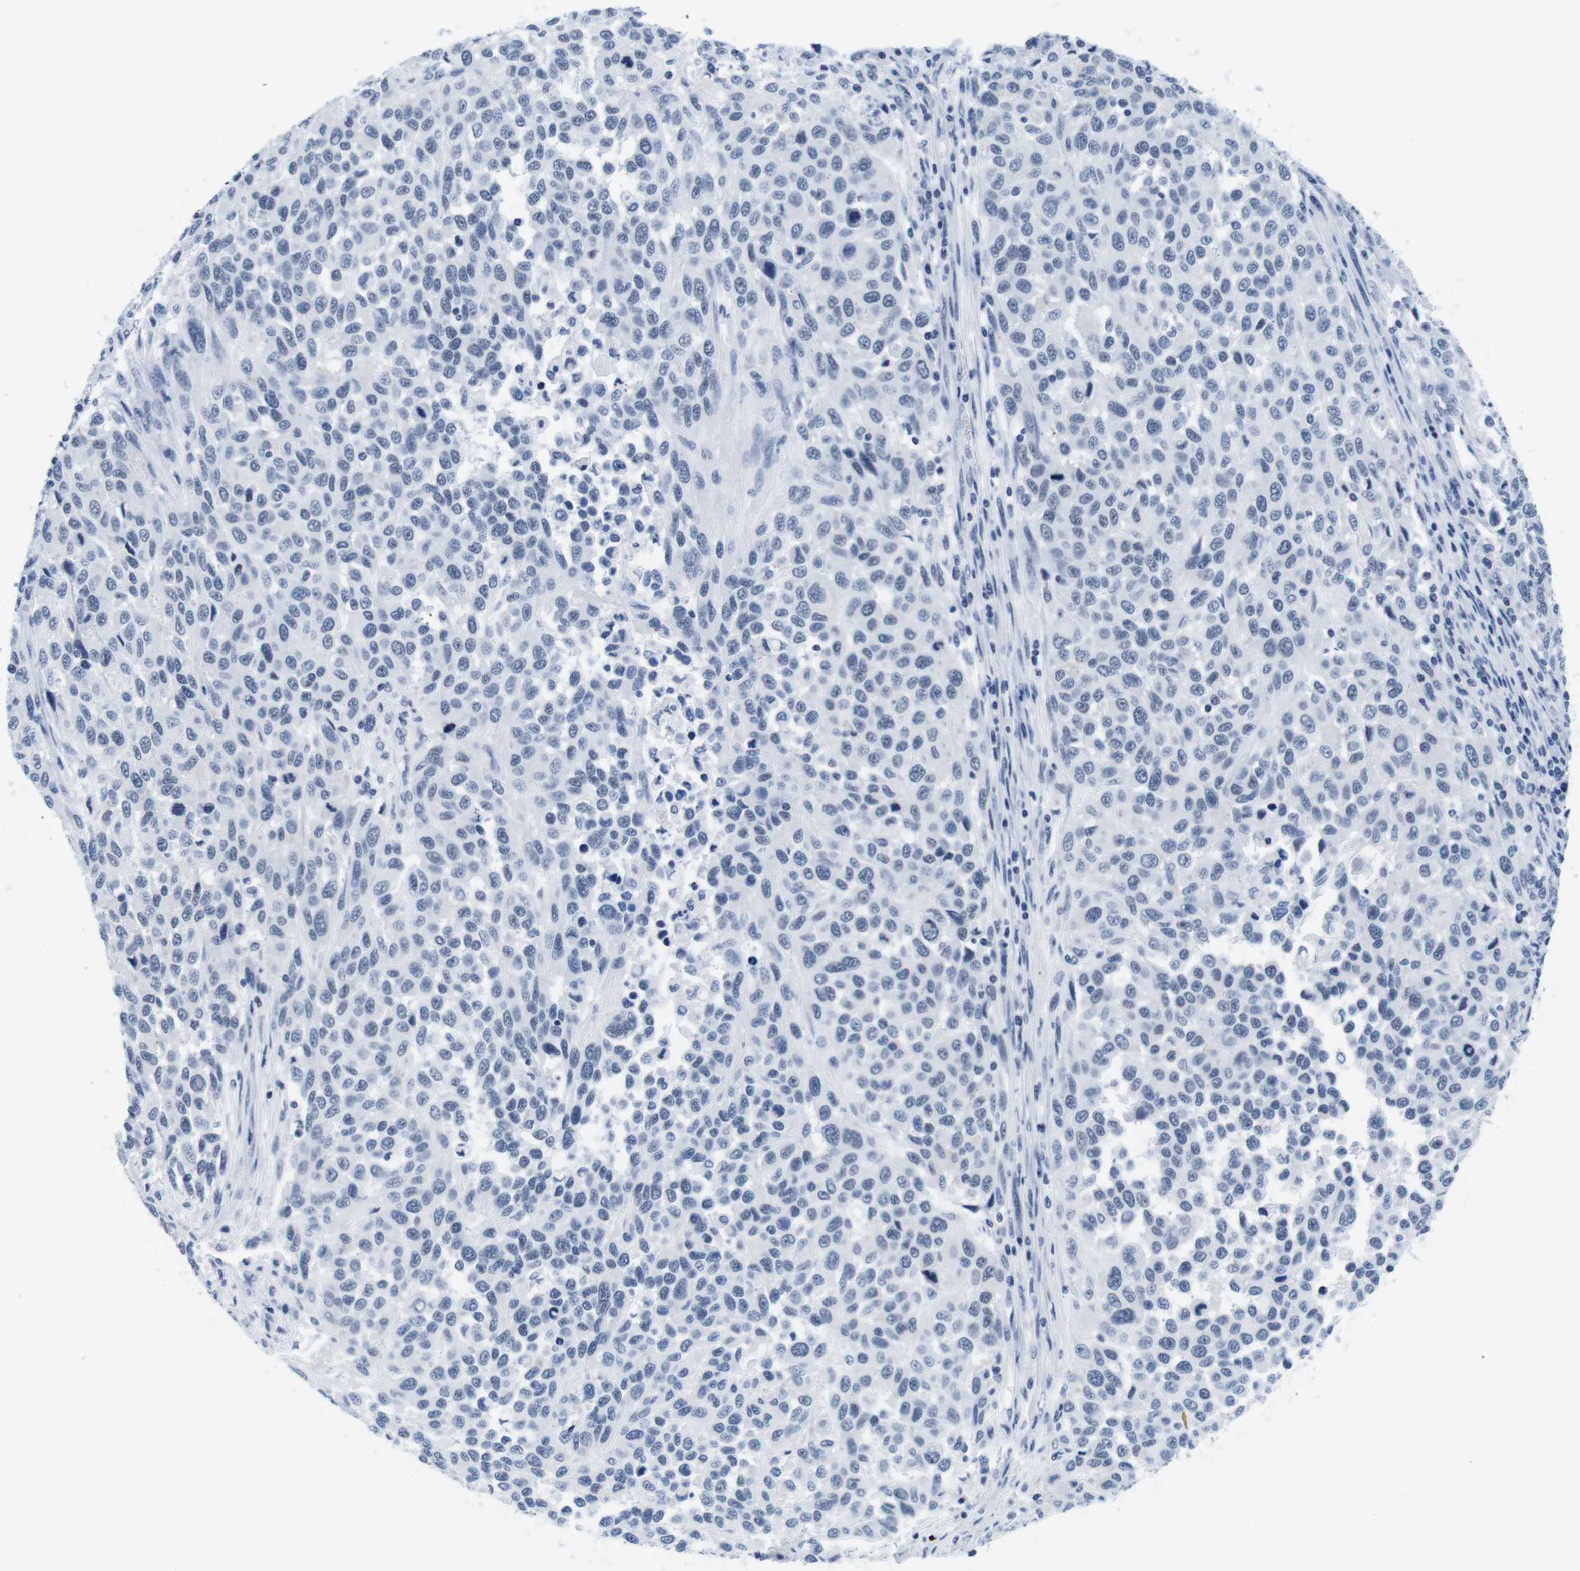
{"staining": {"intensity": "negative", "quantity": "none", "location": "none"}, "tissue": "melanoma", "cell_type": "Tumor cells", "image_type": "cancer", "snomed": [{"axis": "morphology", "description": "Malignant melanoma, Metastatic site"}, {"axis": "topography", "description": "Lymph node"}], "caption": "Malignant melanoma (metastatic site) stained for a protein using IHC demonstrates no expression tumor cells.", "gene": "IFI16", "patient": {"sex": "male", "age": 61}}